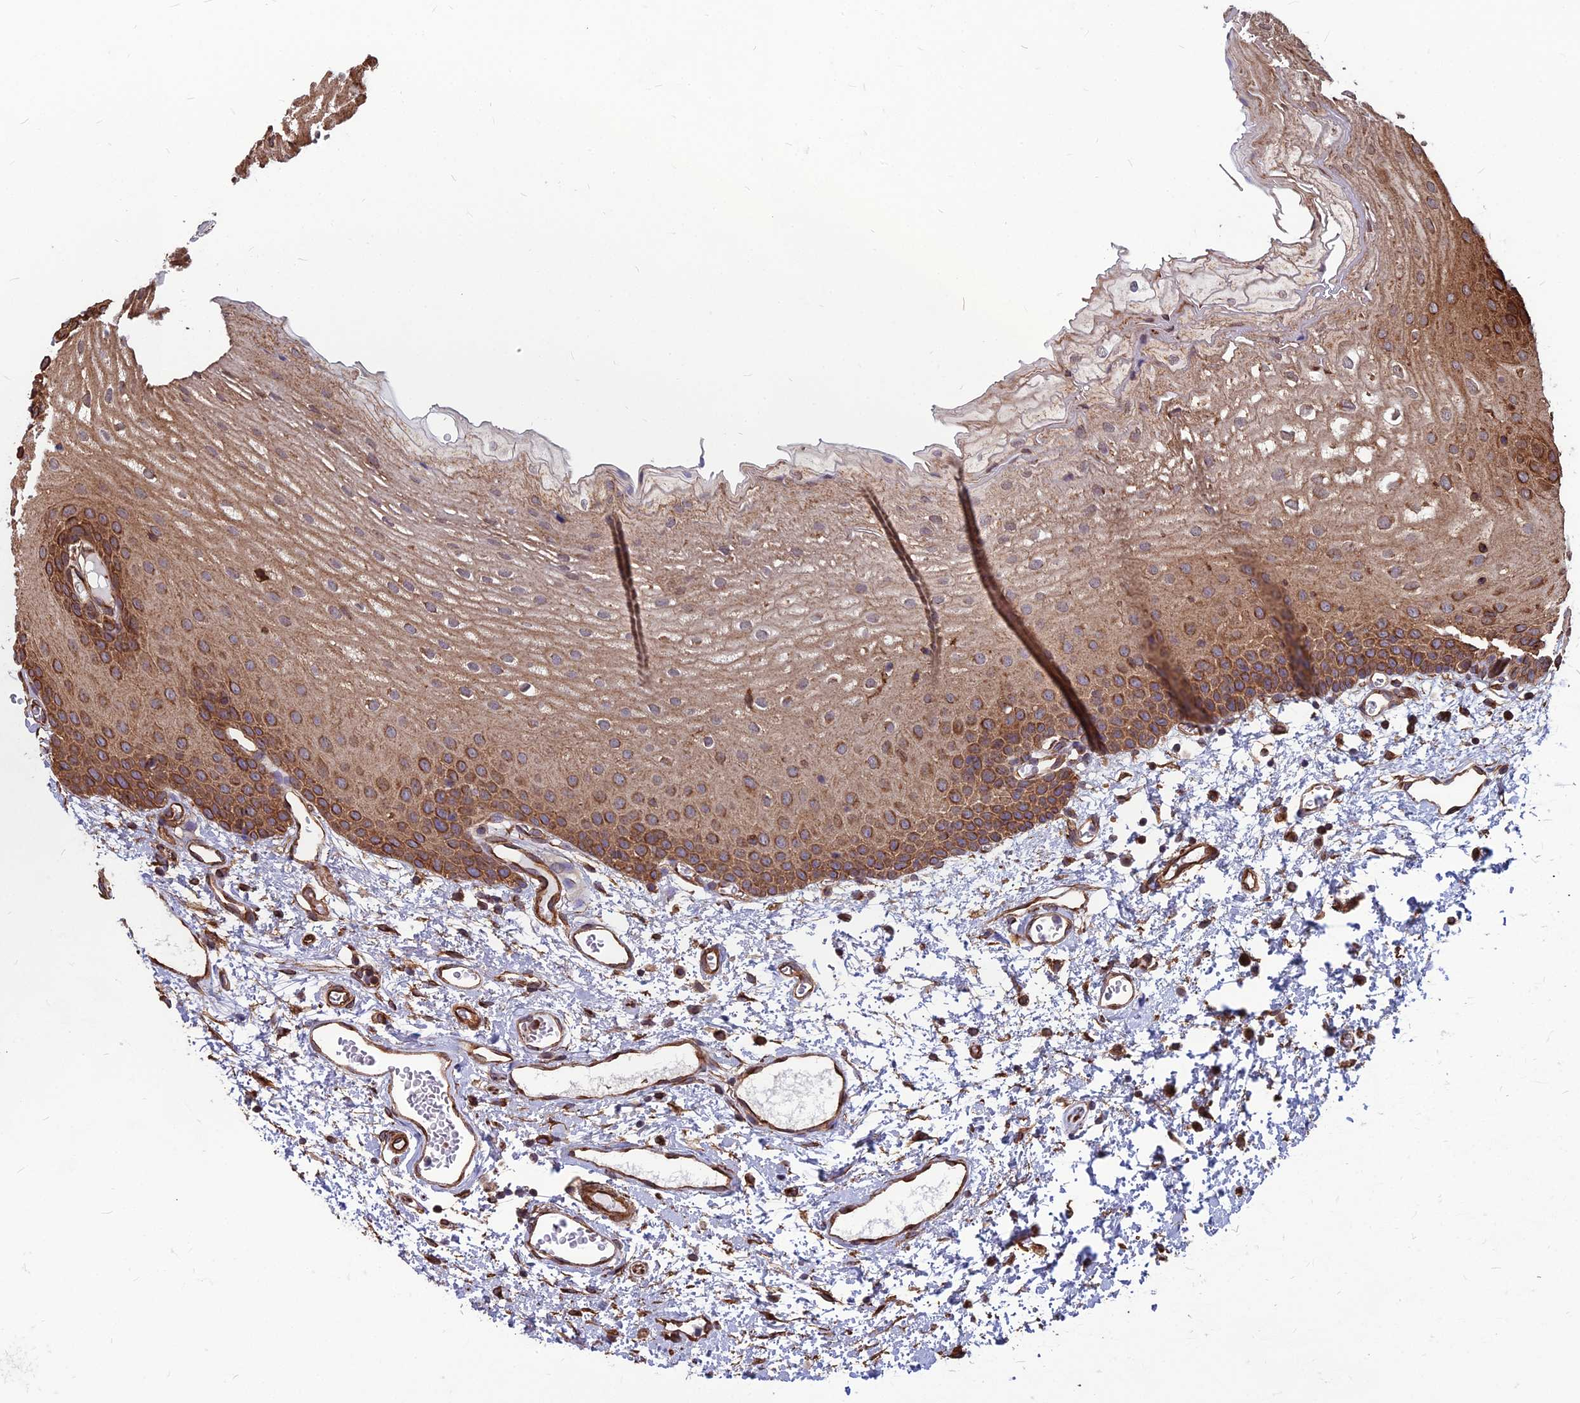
{"staining": {"intensity": "strong", "quantity": "25%-75%", "location": "cytoplasmic/membranous,nuclear"}, "tissue": "oral mucosa", "cell_type": "Squamous epithelial cells", "image_type": "normal", "snomed": [{"axis": "morphology", "description": "Normal tissue, NOS"}, {"axis": "topography", "description": "Oral tissue"}], "caption": "DAB immunohistochemical staining of benign oral mucosa exhibits strong cytoplasmic/membranous,nuclear protein expression in about 25%-75% of squamous epithelial cells.", "gene": "LSM6", "patient": {"sex": "female", "age": 70}}